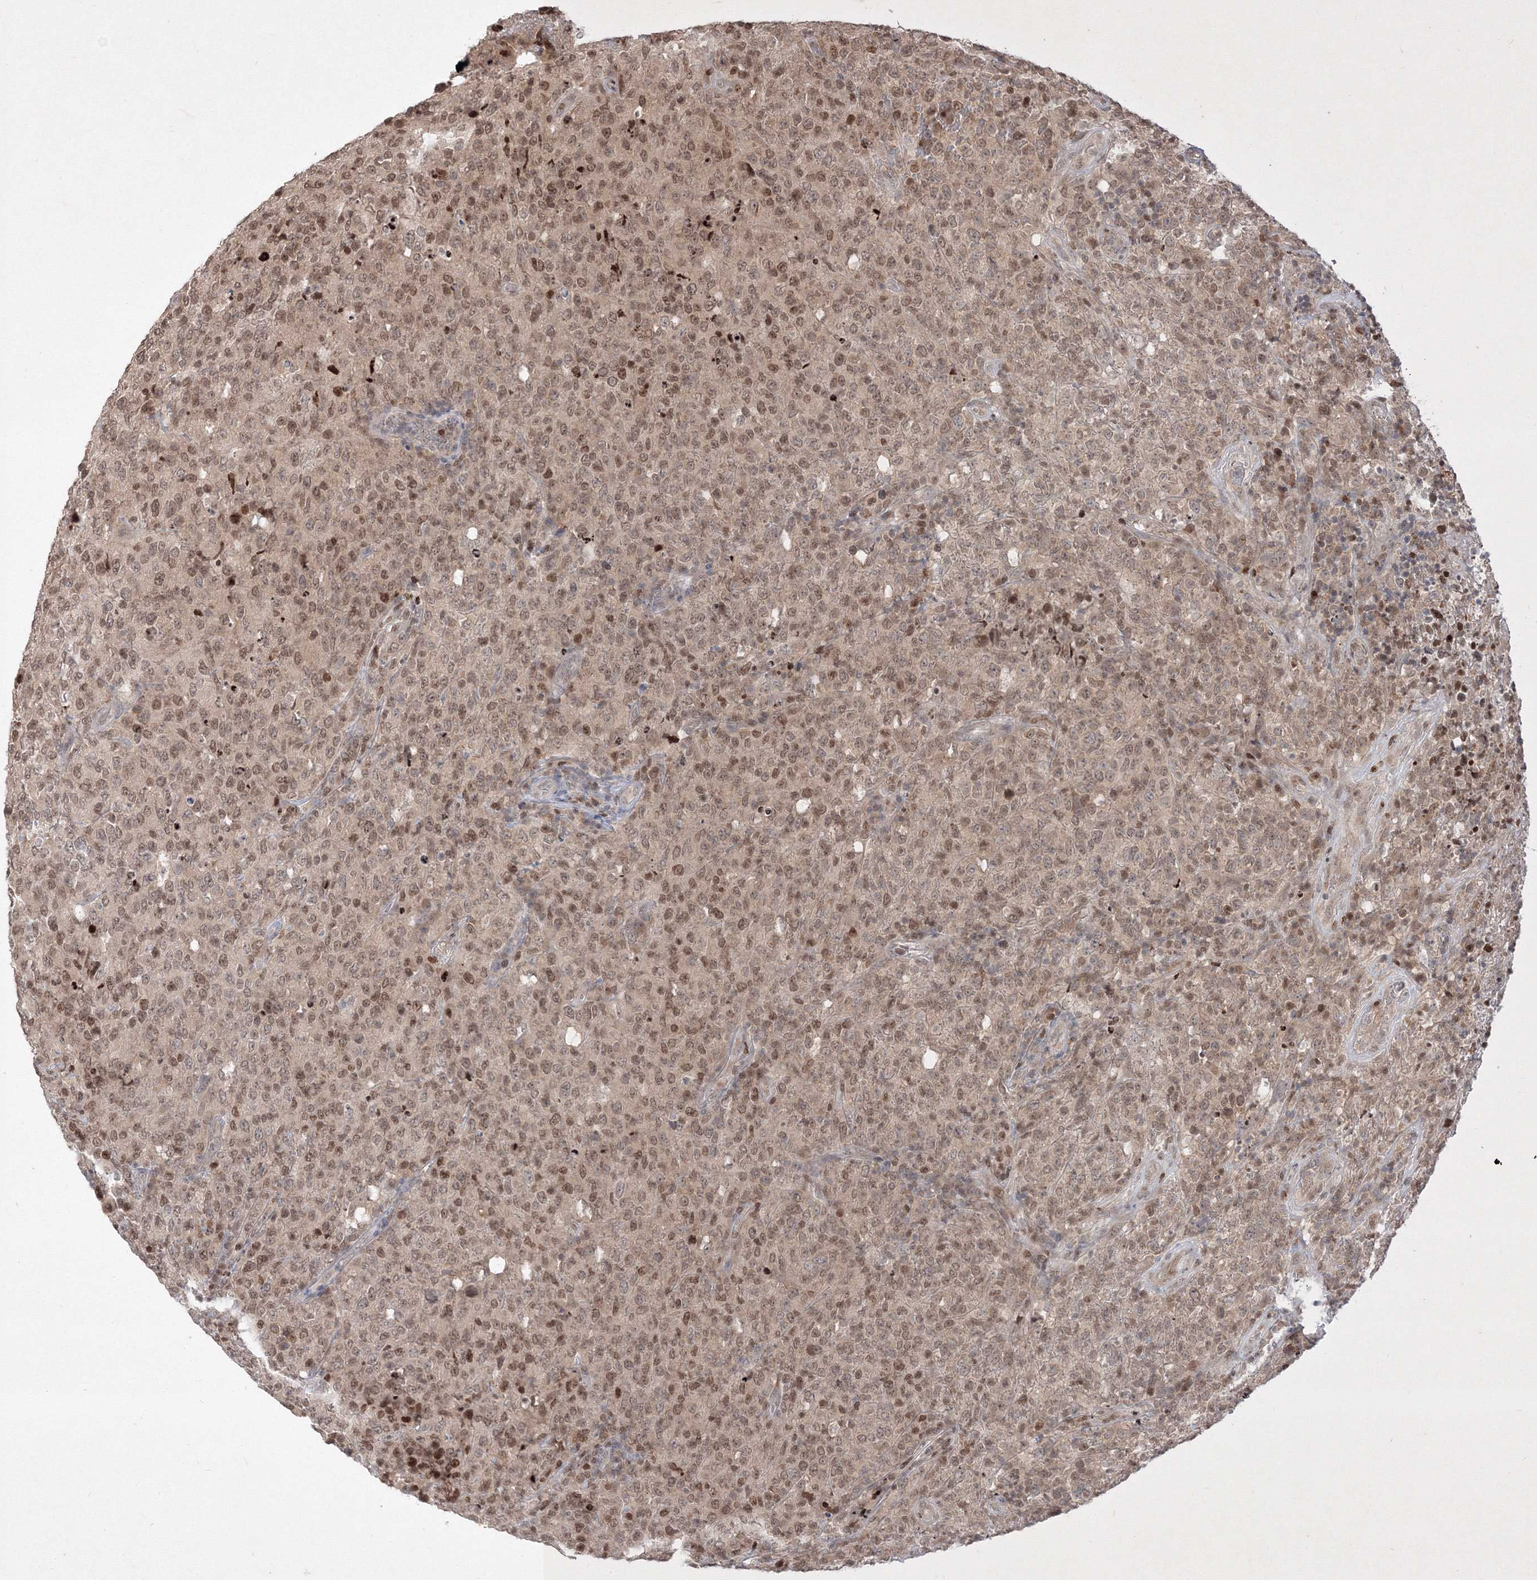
{"staining": {"intensity": "moderate", "quantity": ">75%", "location": "nuclear"}, "tissue": "lymphoma", "cell_type": "Tumor cells", "image_type": "cancer", "snomed": [{"axis": "morphology", "description": "Malignant lymphoma, non-Hodgkin's type, High grade"}, {"axis": "topography", "description": "Tonsil"}], "caption": "Immunohistochemical staining of human high-grade malignant lymphoma, non-Hodgkin's type reveals medium levels of moderate nuclear expression in approximately >75% of tumor cells. The staining is performed using DAB (3,3'-diaminobenzidine) brown chromogen to label protein expression. The nuclei are counter-stained blue using hematoxylin.", "gene": "TAB1", "patient": {"sex": "female", "age": 36}}